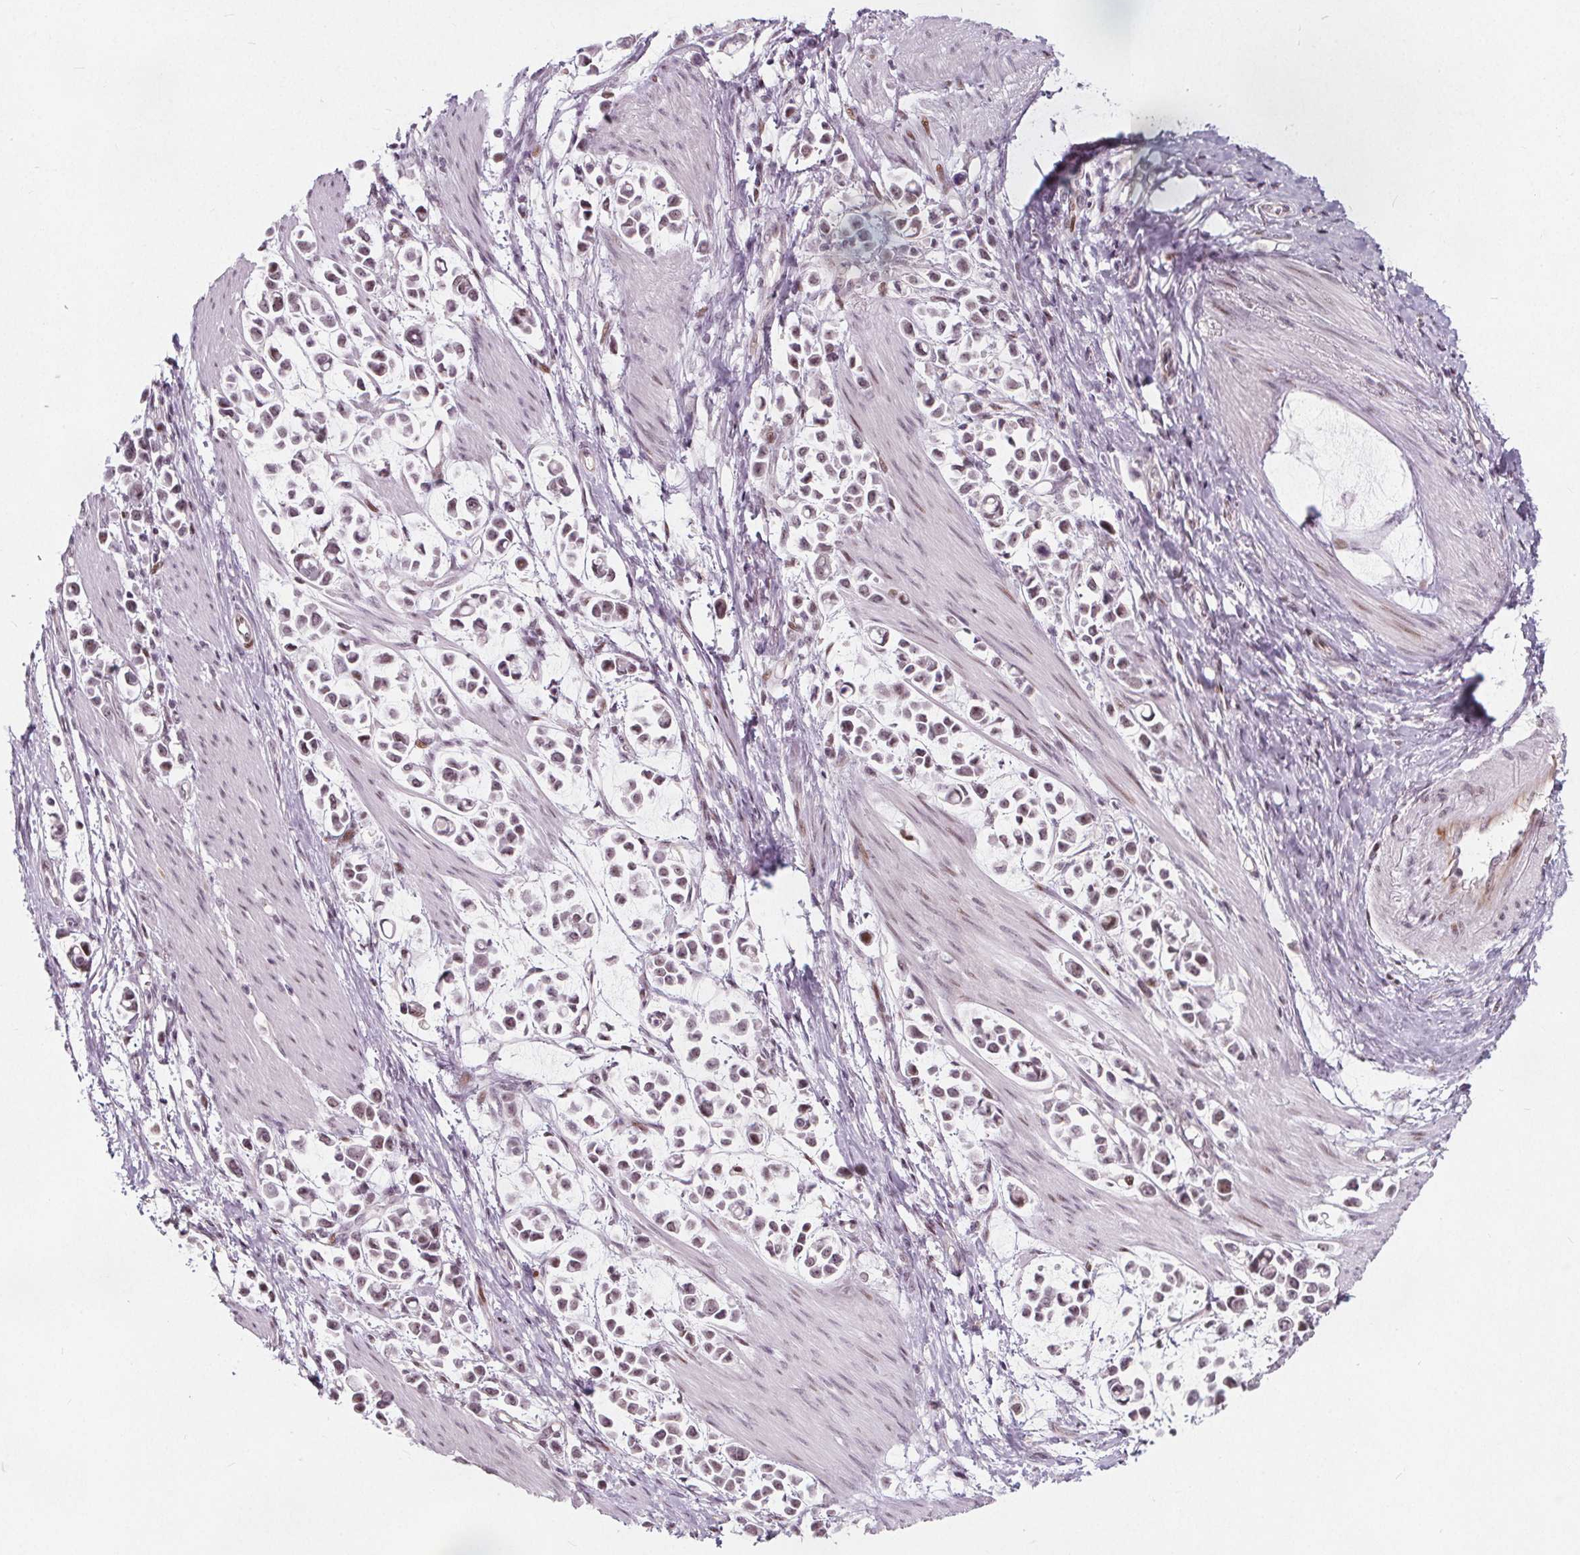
{"staining": {"intensity": "weak", "quantity": ">75%", "location": "nuclear"}, "tissue": "stomach cancer", "cell_type": "Tumor cells", "image_type": "cancer", "snomed": [{"axis": "morphology", "description": "Adenocarcinoma, NOS"}, {"axis": "topography", "description": "Stomach"}], "caption": "This is a histology image of IHC staining of stomach cancer, which shows weak positivity in the nuclear of tumor cells.", "gene": "TAF6L", "patient": {"sex": "male", "age": 82}}